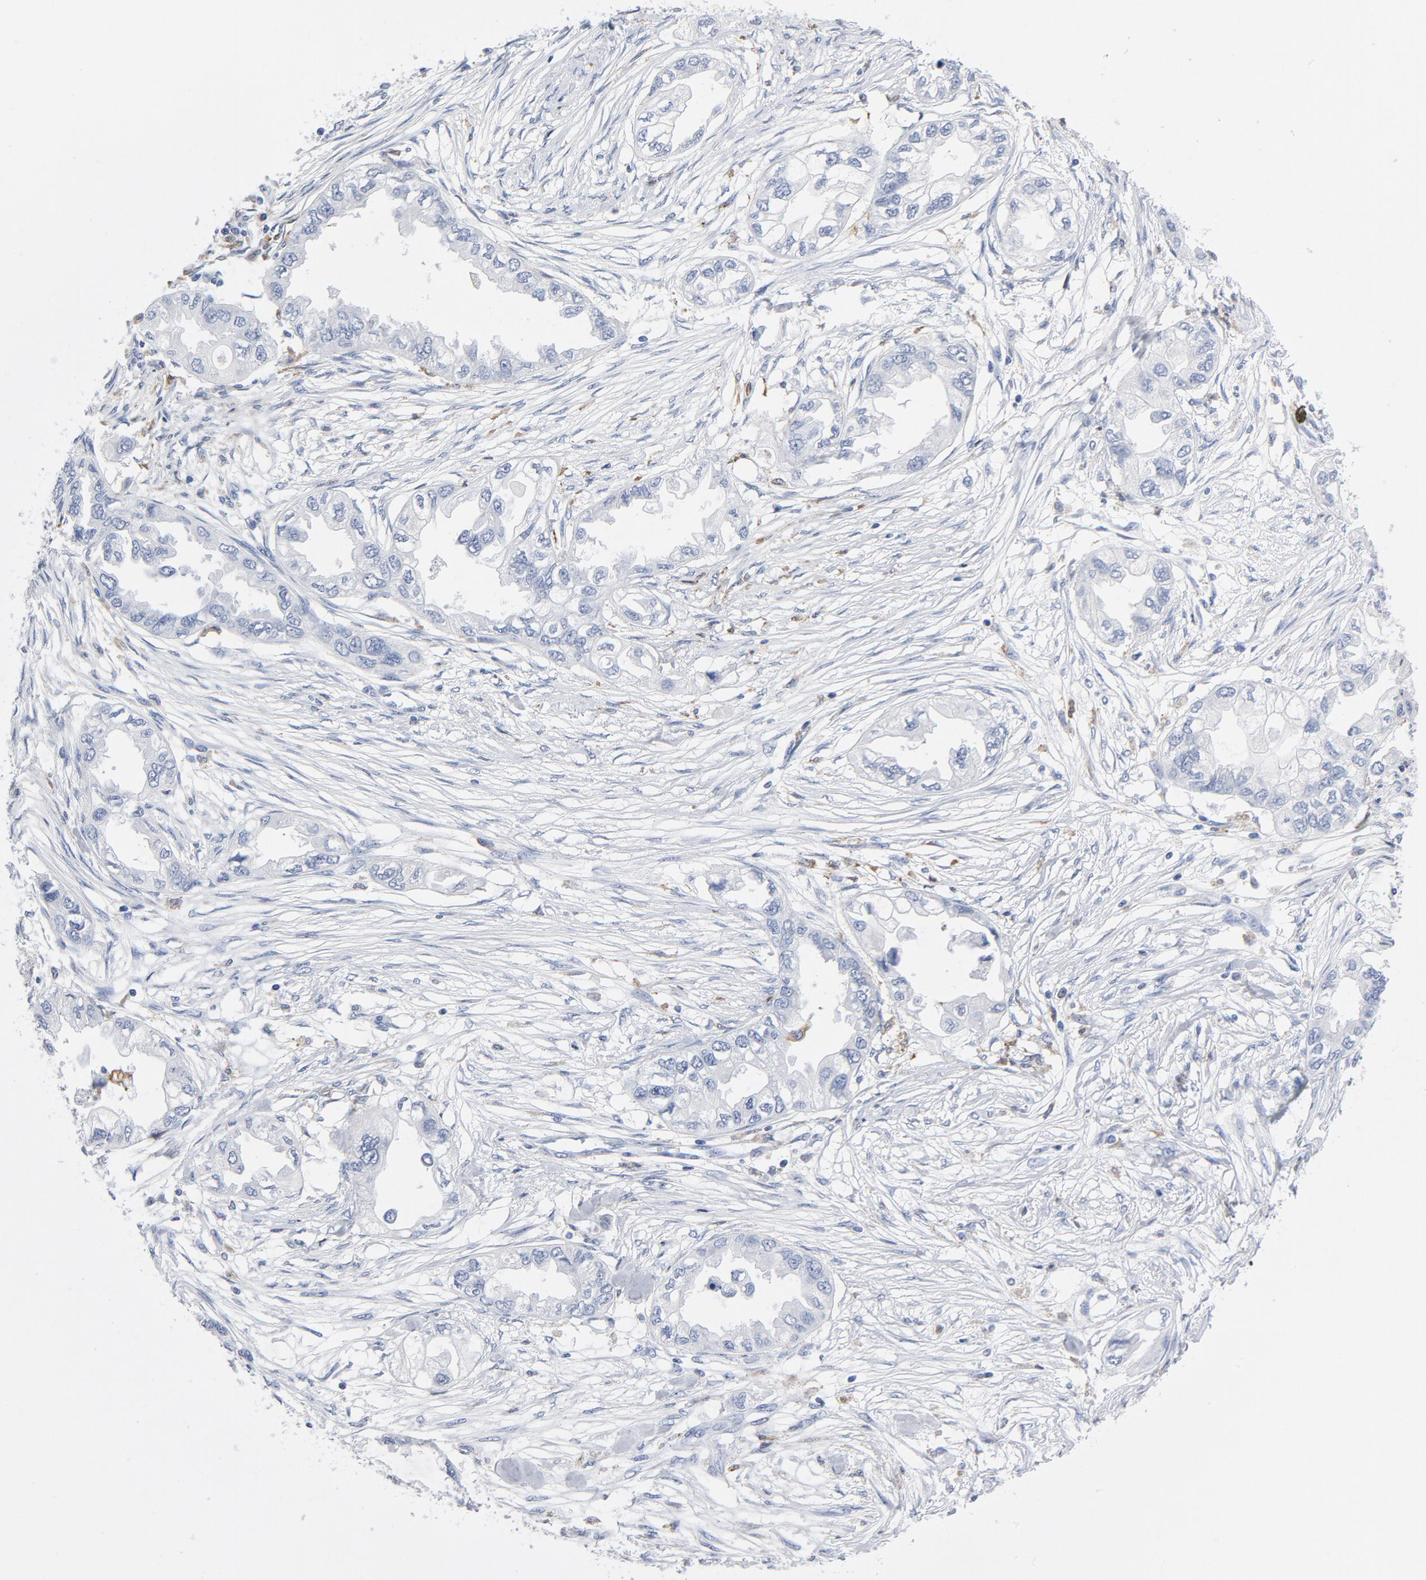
{"staining": {"intensity": "negative", "quantity": "none", "location": "none"}, "tissue": "endometrial cancer", "cell_type": "Tumor cells", "image_type": "cancer", "snomed": [{"axis": "morphology", "description": "Adenocarcinoma, NOS"}, {"axis": "topography", "description": "Endometrium"}], "caption": "Endometrial cancer was stained to show a protein in brown. There is no significant positivity in tumor cells. The staining was performed using DAB (3,3'-diaminobenzidine) to visualize the protein expression in brown, while the nuclei were stained in blue with hematoxylin (Magnification: 20x).", "gene": "NCF1", "patient": {"sex": "female", "age": 67}}